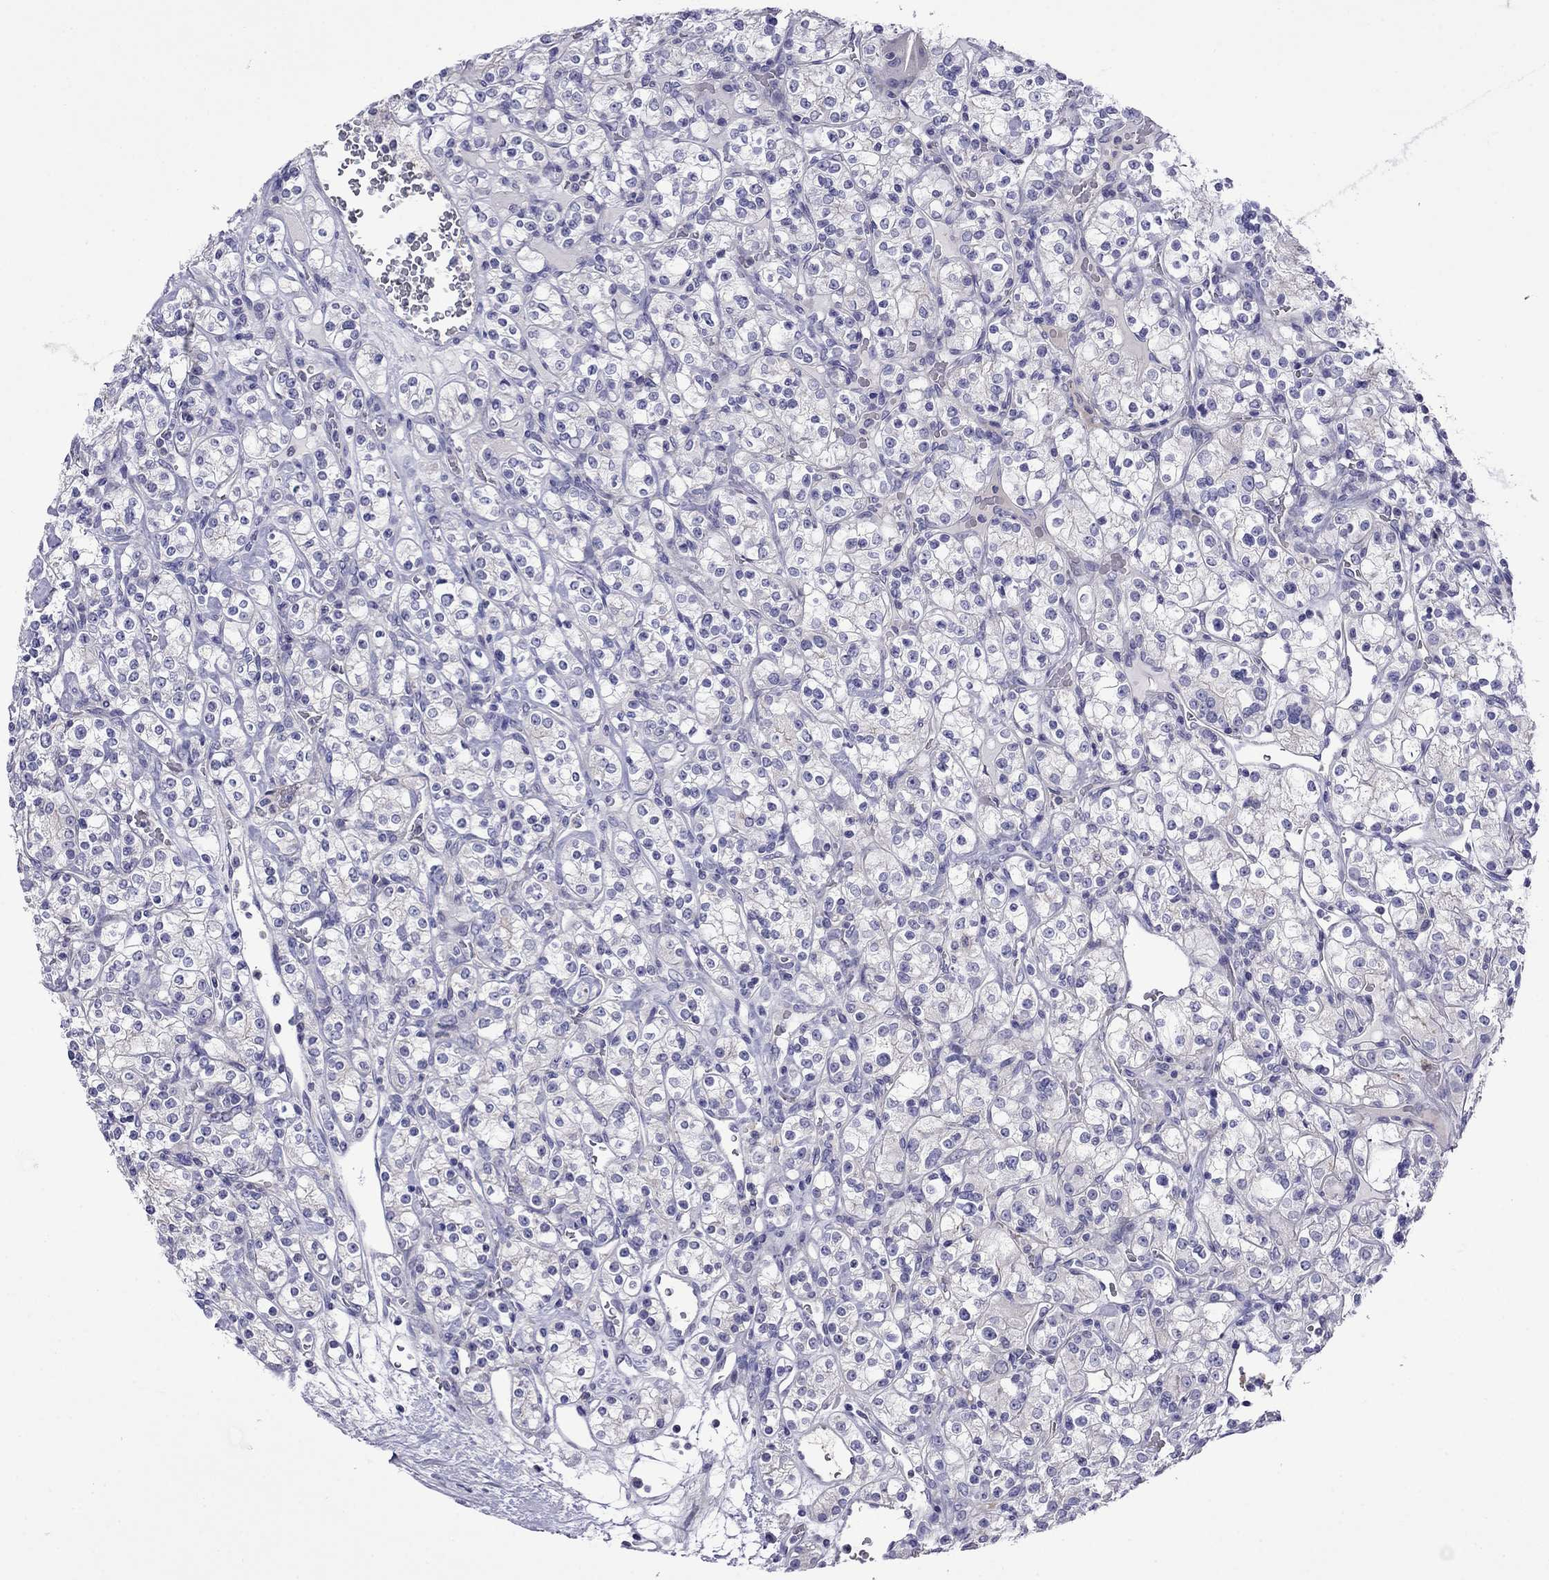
{"staining": {"intensity": "negative", "quantity": "none", "location": "none"}, "tissue": "renal cancer", "cell_type": "Tumor cells", "image_type": "cancer", "snomed": [{"axis": "morphology", "description": "Adenocarcinoma, NOS"}, {"axis": "topography", "description": "Kidney"}], "caption": "IHC of renal adenocarcinoma exhibits no expression in tumor cells.", "gene": "STAR", "patient": {"sex": "male", "age": 77}}